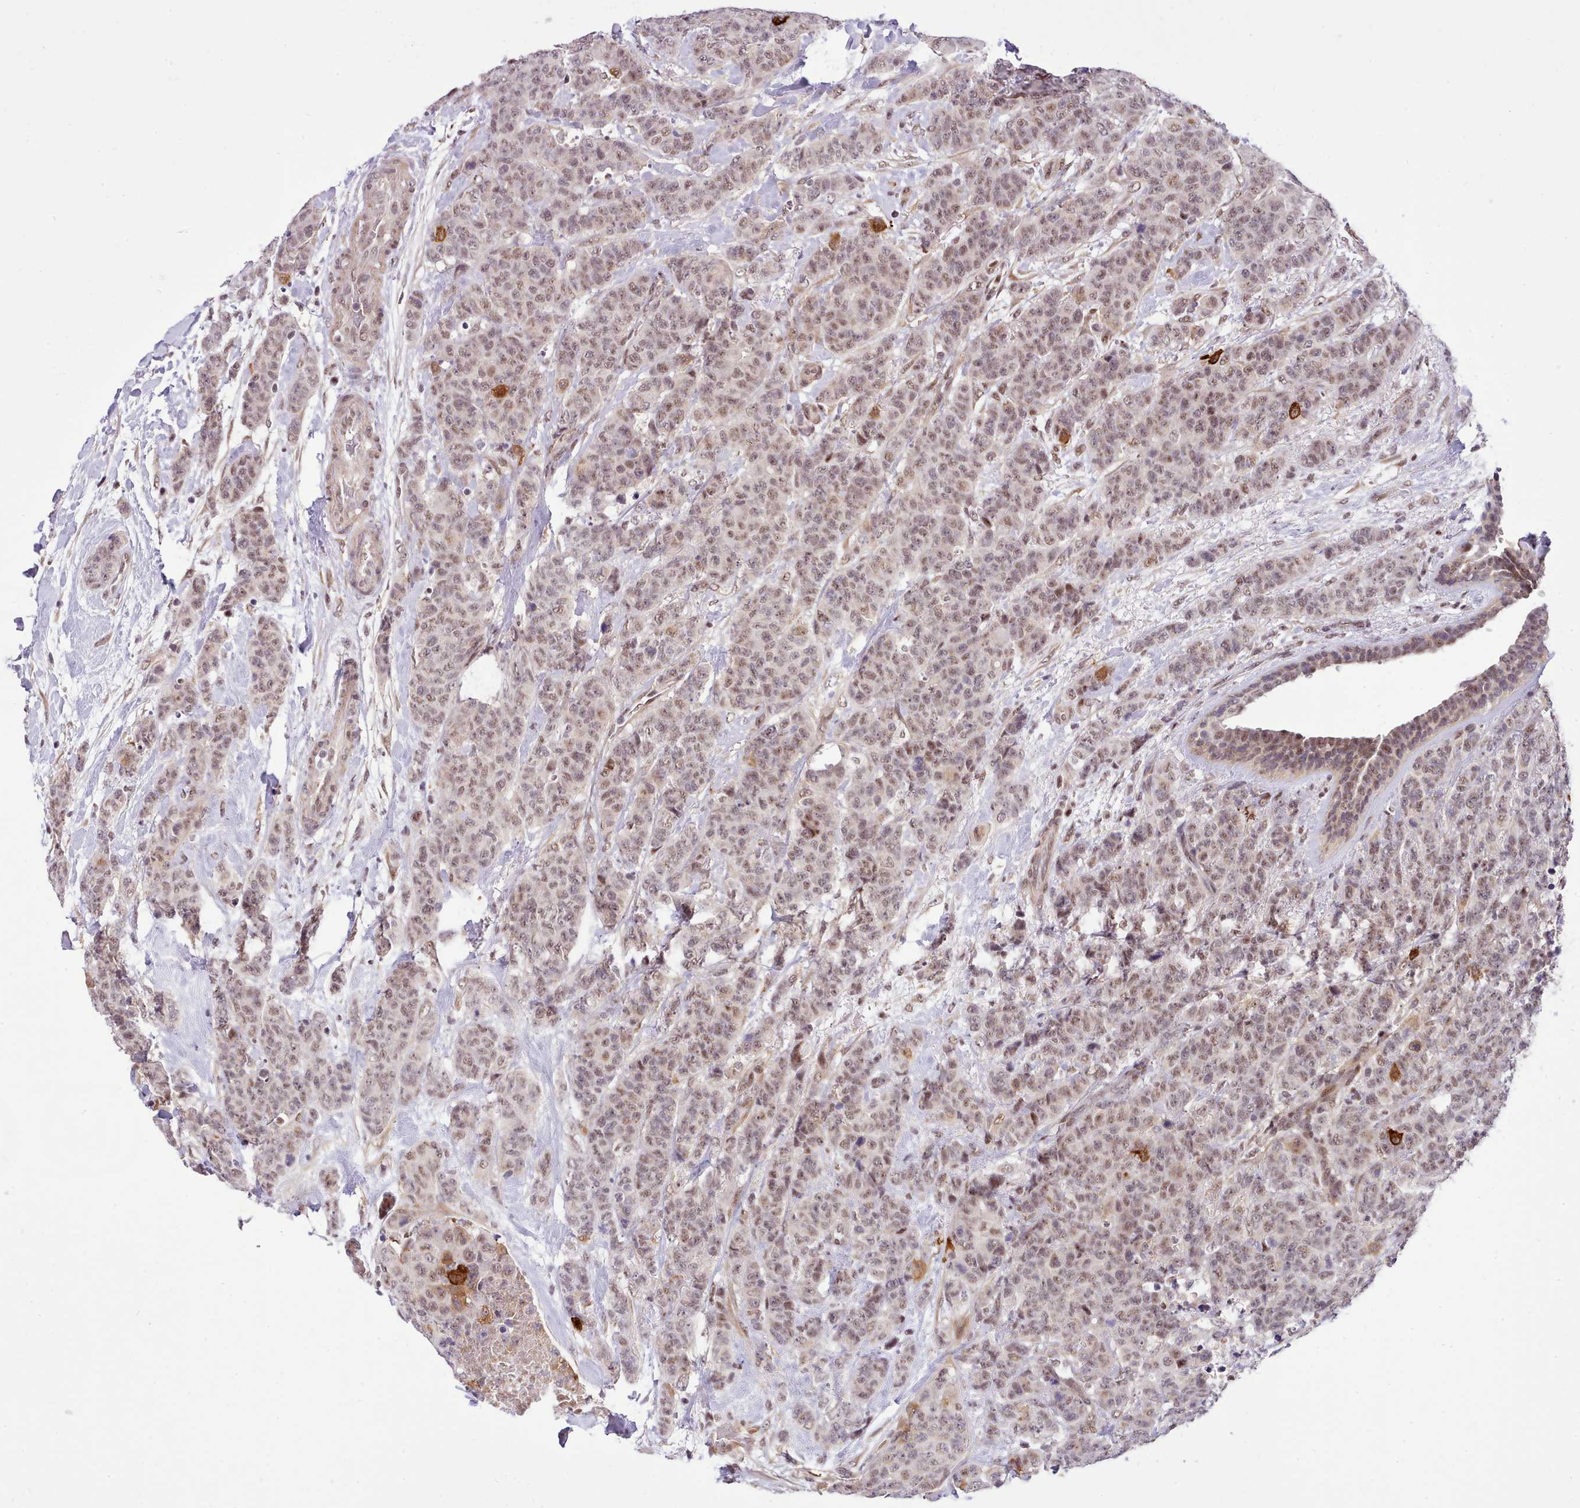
{"staining": {"intensity": "weak", "quantity": ">75%", "location": "nuclear"}, "tissue": "breast cancer", "cell_type": "Tumor cells", "image_type": "cancer", "snomed": [{"axis": "morphology", "description": "Duct carcinoma"}, {"axis": "topography", "description": "Breast"}], "caption": "Breast invasive ductal carcinoma stained for a protein exhibits weak nuclear positivity in tumor cells.", "gene": "HOXB7", "patient": {"sex": "female", "age": 40}}